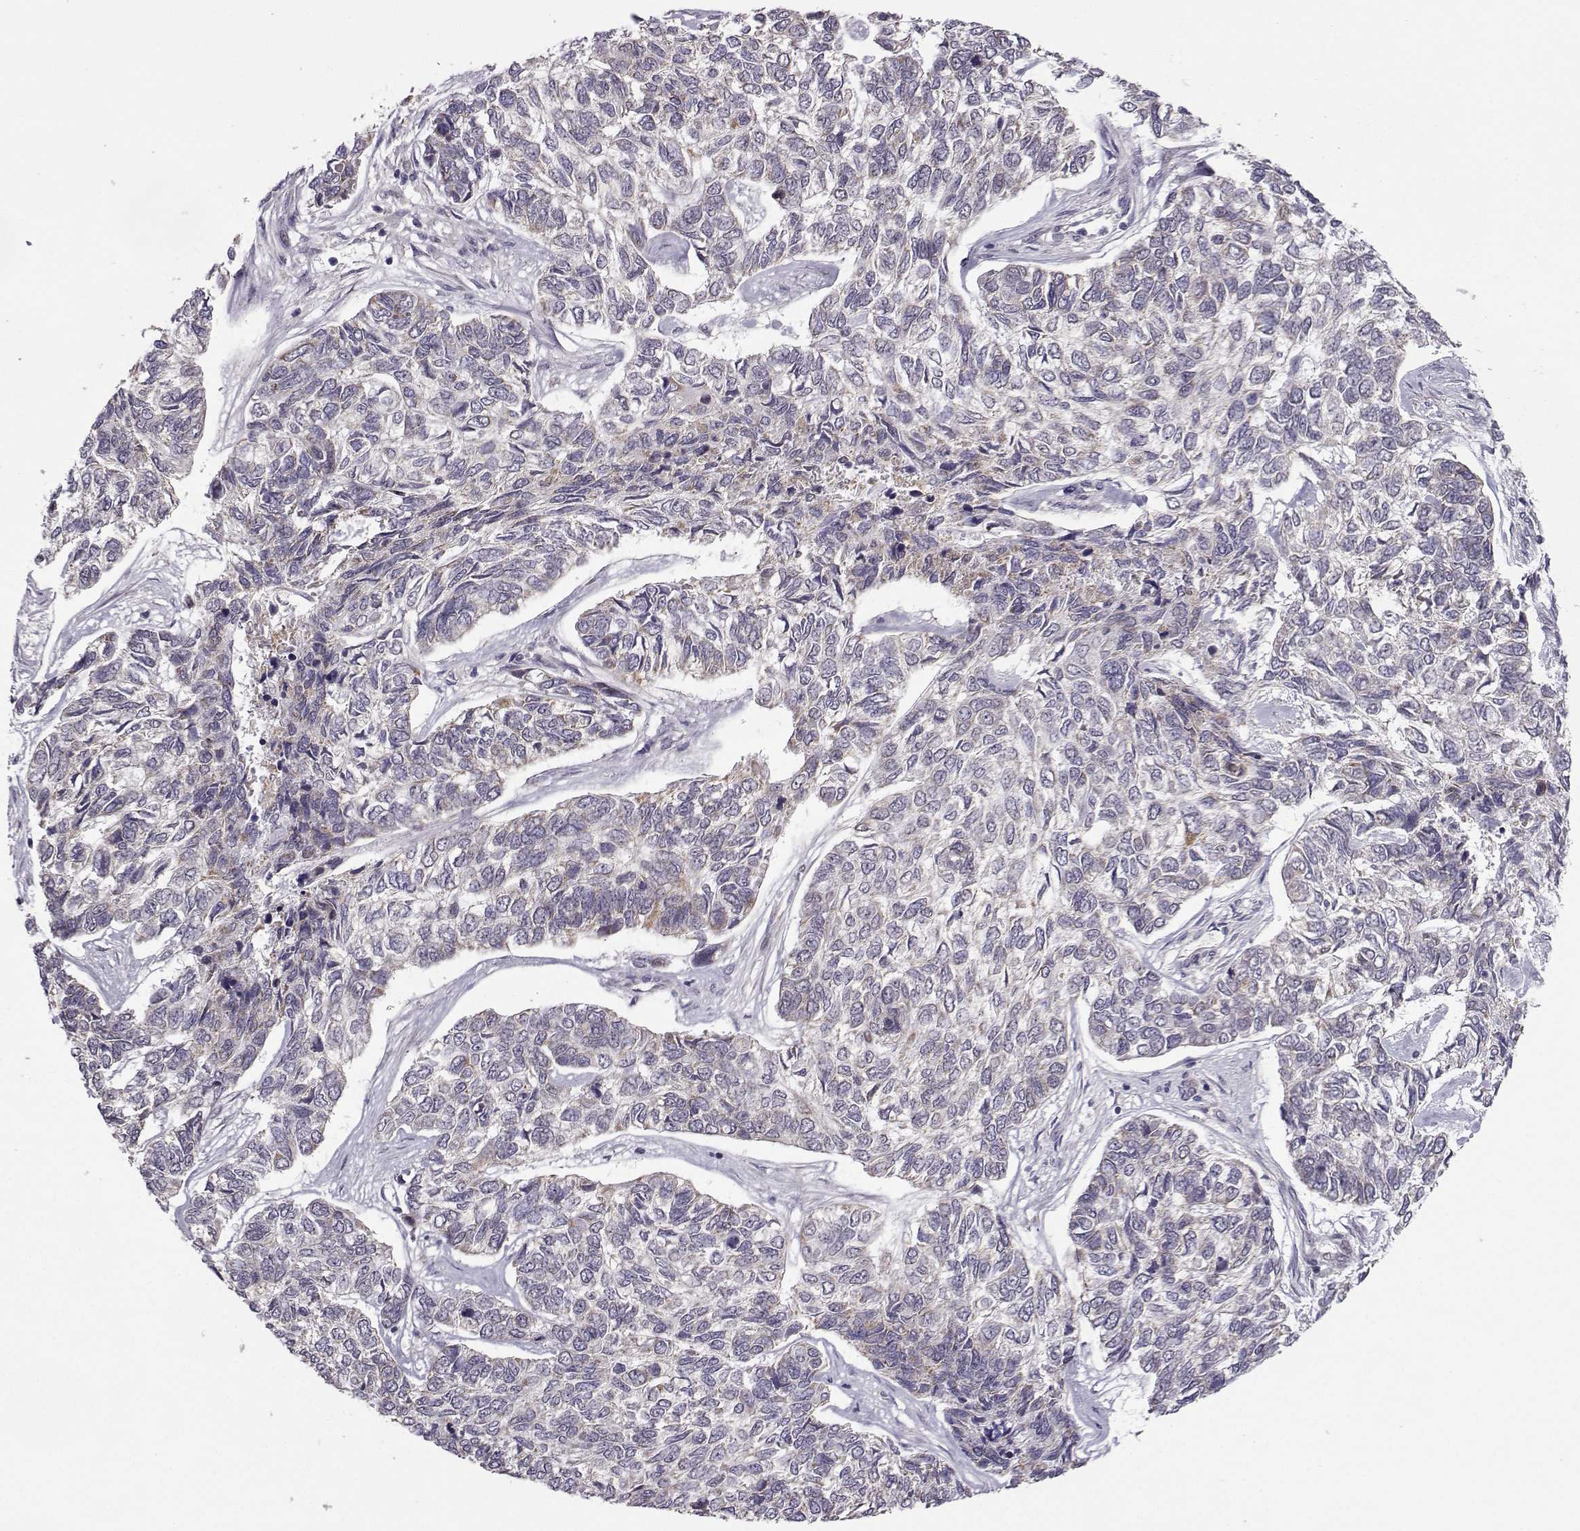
{"staining": {"intensity": "moderate", "quantity": "<25%", "location": "cytoplasmic/membranous"}, "tissue": "skin cancer", "cell_type": "Tumor cells", "image_type": "cancer", "snomed": [{"axis": "morphology", "description": "Basal cell carcinoma"}, {"axis": "topography", "description": "Skin"}], "caption": "Brown immunohistochemical staining in human skin cancer (basal cell carcinoma) displays moderate cytoplasmic/membranous staining in about <25% of tumor cells.", "gene": "NECAB3", "patient": {"sex": "female", "age": 65}}